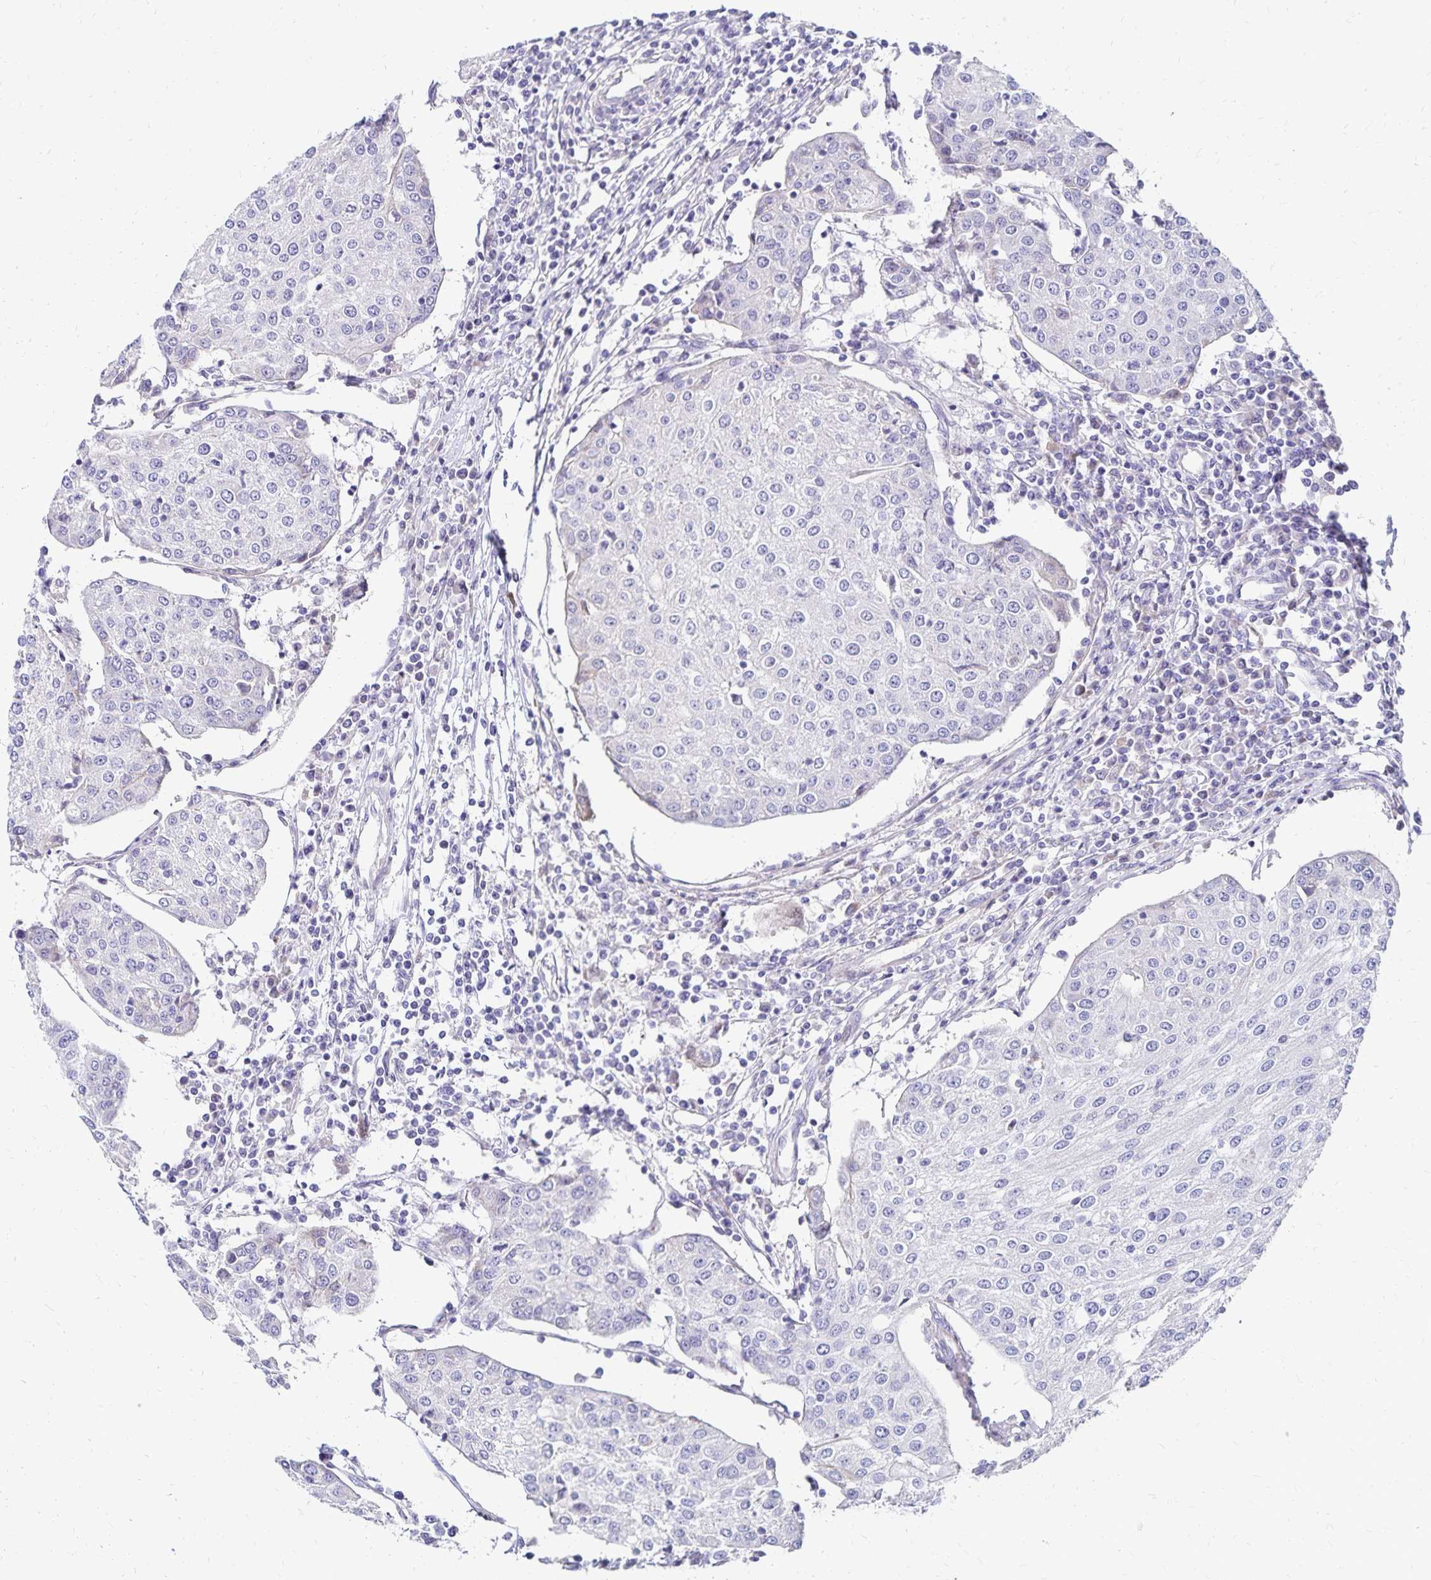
{"staining": {"intensity": "negative", "quantity": "none", "location": "none"}, "tissue": "urothelial cancer", "cell_type": "Tumor cells", "image_type": "cancer", "snomed": [{"axis": "morphology", "description": "Urothelial carcinoma, High grade"}, {"axis": "topography", "description": "Urinary bladder"}], "caption": "Tumor cells are negative for protein expression in human high-grade urothelial carcinoma.", "gene": "NECAP1", "patient": {"sex": "female", "age": 85}}